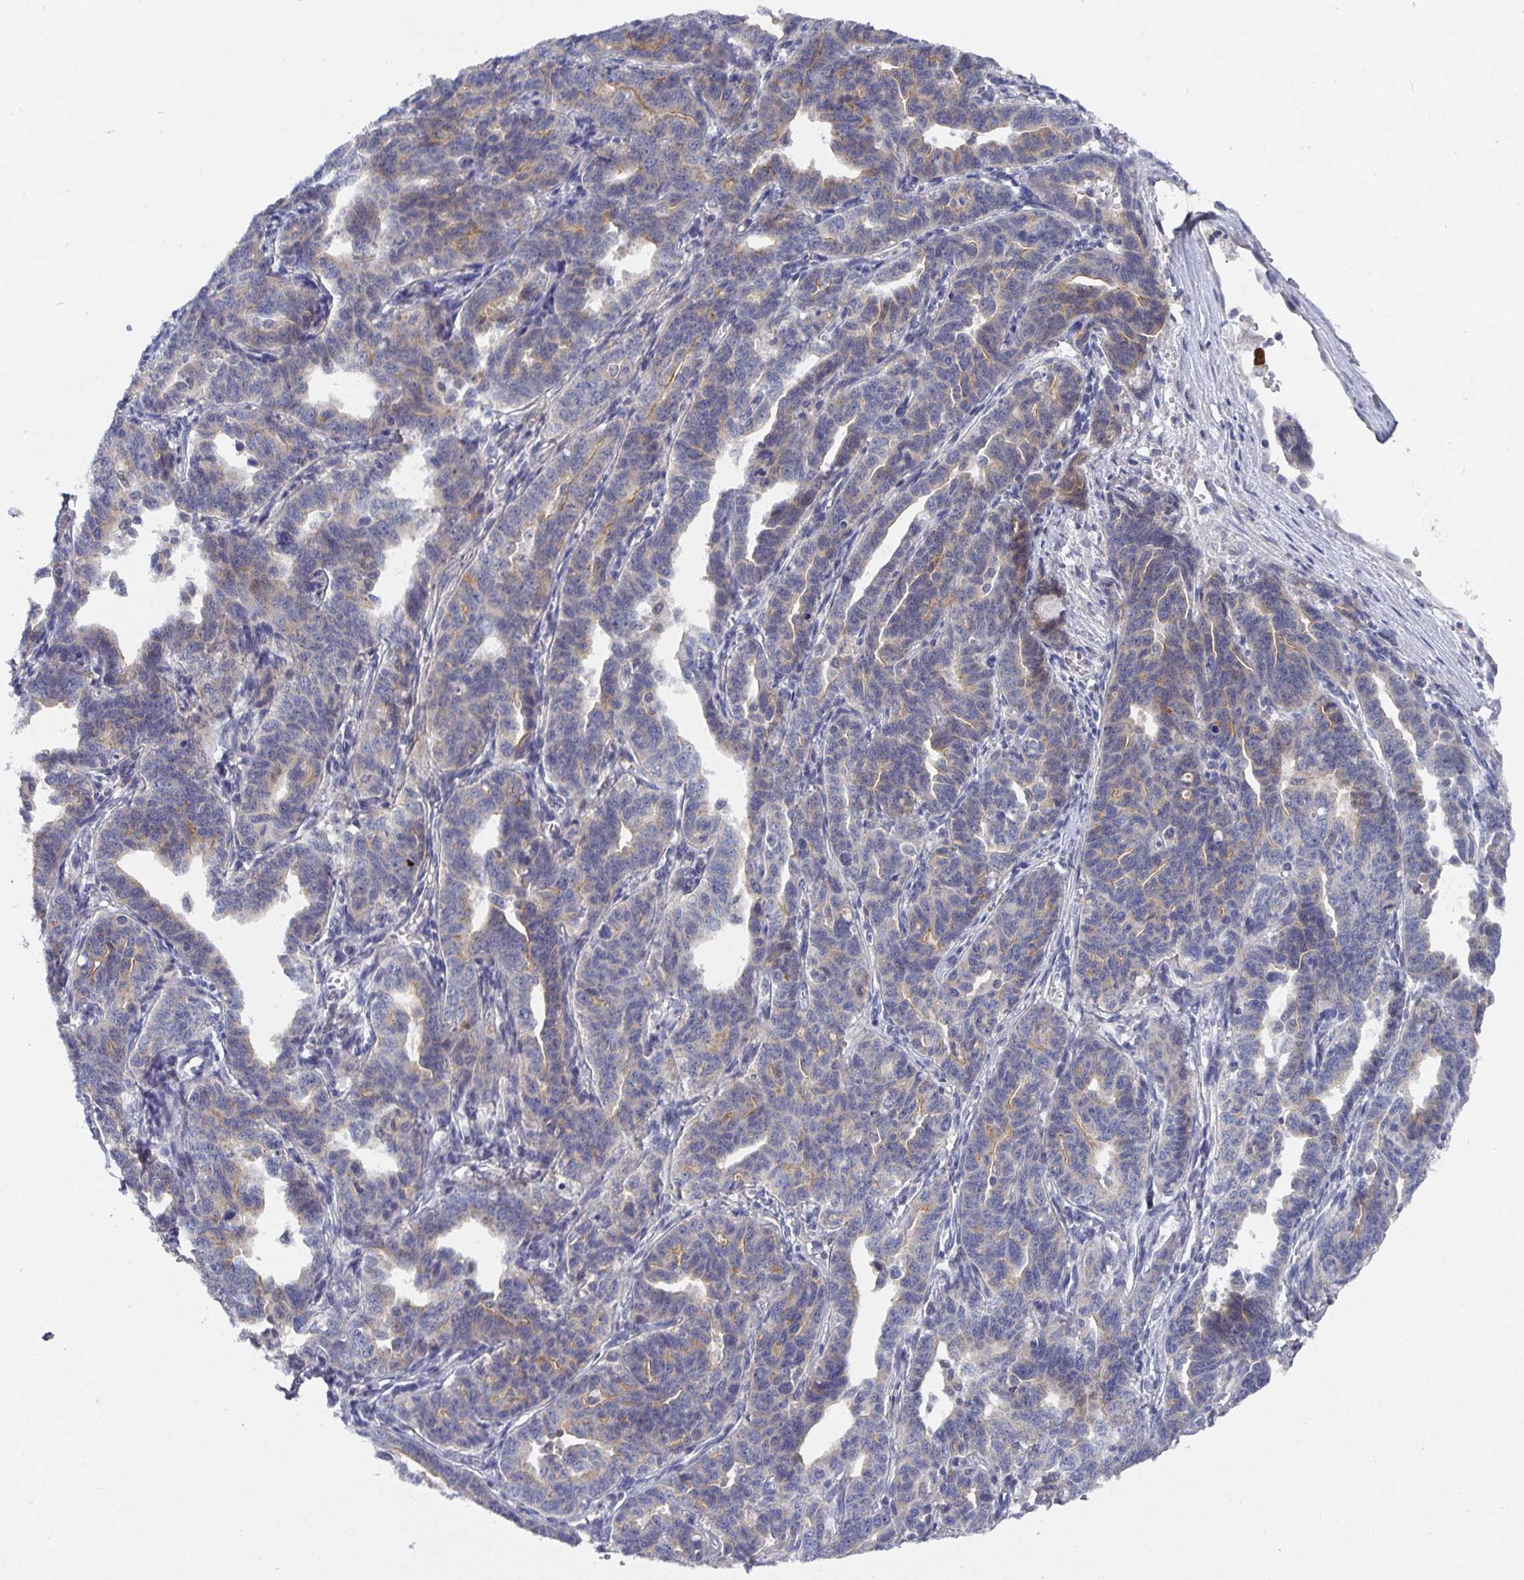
{"staining": {"intensity": "weak", "quantity": "<25%", "location": "cytoplasmic/membranous"}, "tissue": "ovarian cancer", "cell_type": "Tumor cells", "image_type": "cancer", "snomed": [{"axis": "morphology", "description": "Cystadenocarcinoma, serous, NOS"}, {"axis": "topography", "description": "Ovary"}], "caption": "DAB (3,3'-diaminobenzidine) immunohistochemical staining of human serous cystadenocarcinoma (ovarian) demonstrates no significant staining in tumor cells.", "gene": "HEPN1", "patient": {"sex": "female", "age": 69}}